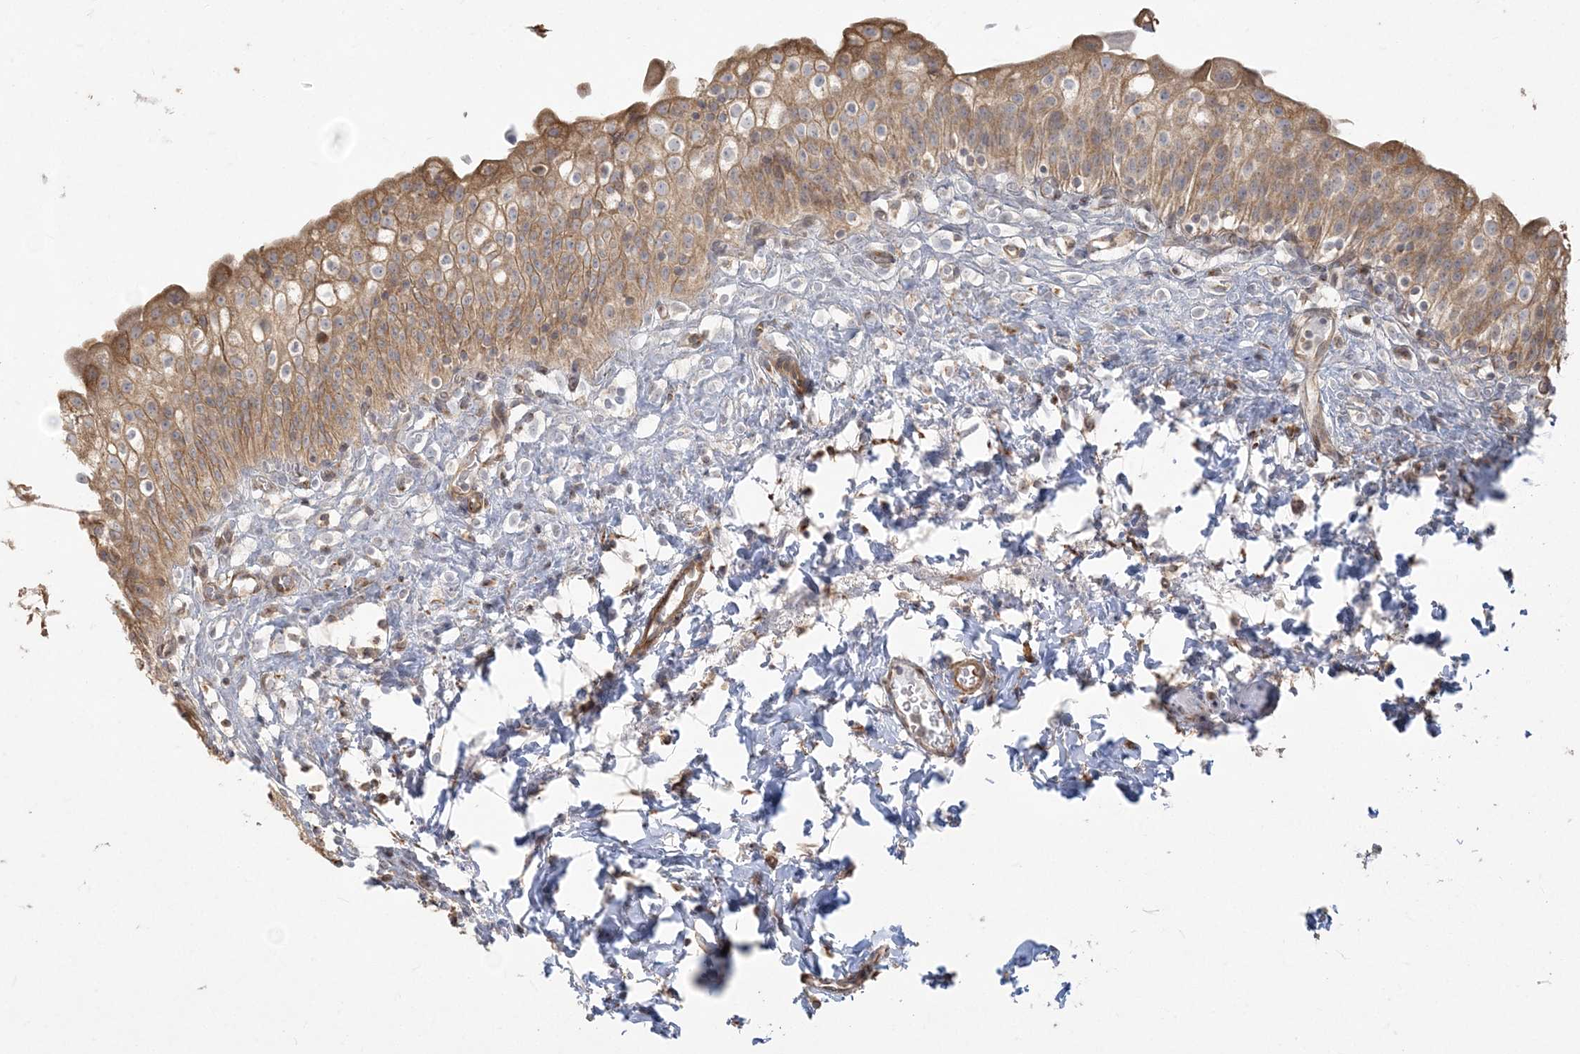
{"staining": {"intensity": "moderate", "quantity": ">75%", "location": "cytoplasmic/membranous"}, "tissue": "urinary bladder", "cell_type": "Urothelial cells", "image_type": "normal", "snomed": [{"axis": "morphology", "description": "Normal tissue, NOS"}, {"axis": "topography", "description": "Urinary bladder"}], "caption": "Urothelial cells demonstrate medium levels of moderate cytoplasmic/membranous staining in about >75% of cells in benign human urinary bladder. The protein is shown in brown color, while the nuclei are stained blue.", "gene": "ZC3H6", "patient": {"sex": "male", "age": 55}}